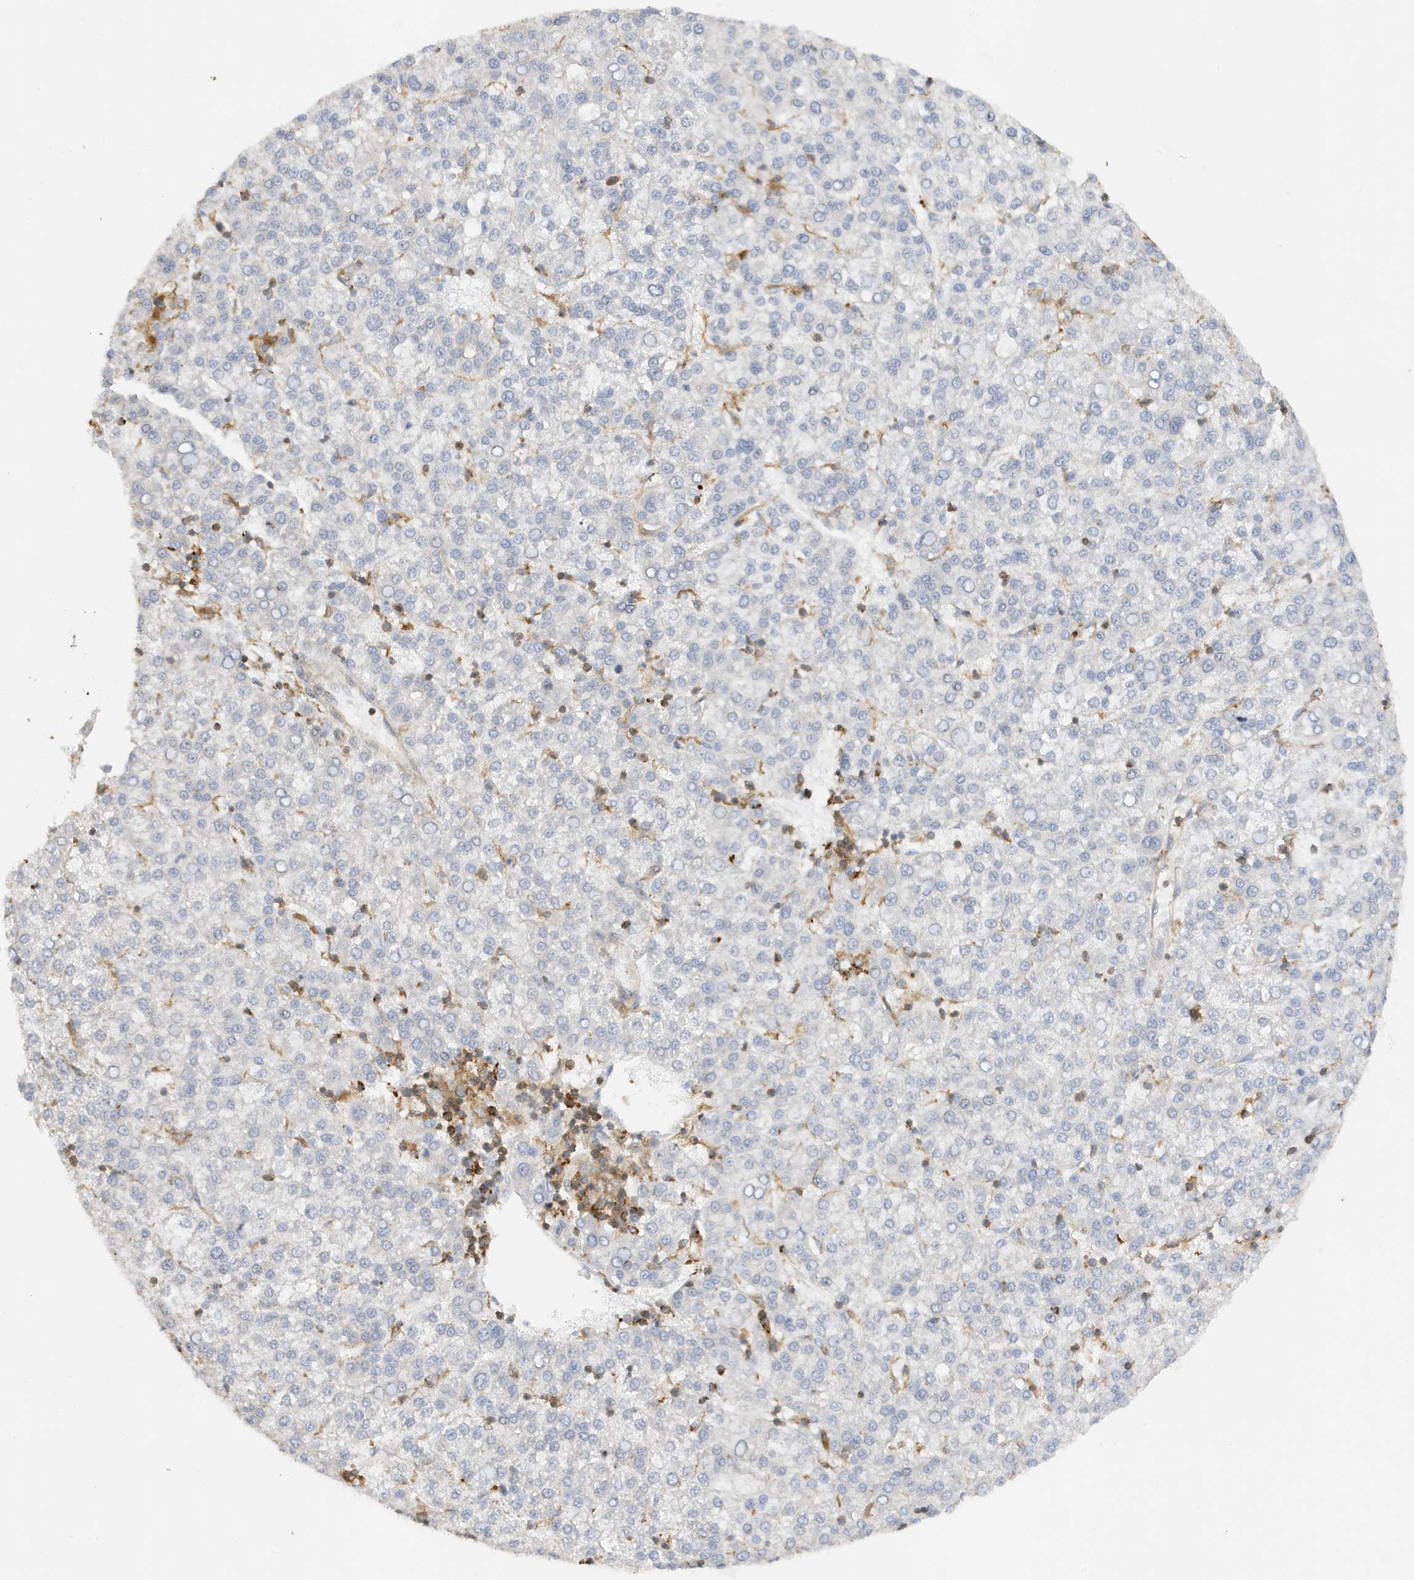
{"staining": {"intensity": "negative", "quantity": "none", "location": "none"}, "tissue": "liver cancer", "cell_type": "Tumor cells", "image_type": "cancer", "snomed": [{"axis": "morphology", "description": "Carcinoma, Hepatocellular, NOS"}, {"axis": "topography", "description": "Liver"}], "caption": "Immunohistochemistry (IHC) histopathology image of human liver cancer (hepatocellular carcinoma) stained for a protein (brown), which shows no staining in tumor cells.", "gene": "TATDN3", "patient": {"sex": "female", "age": 58}}